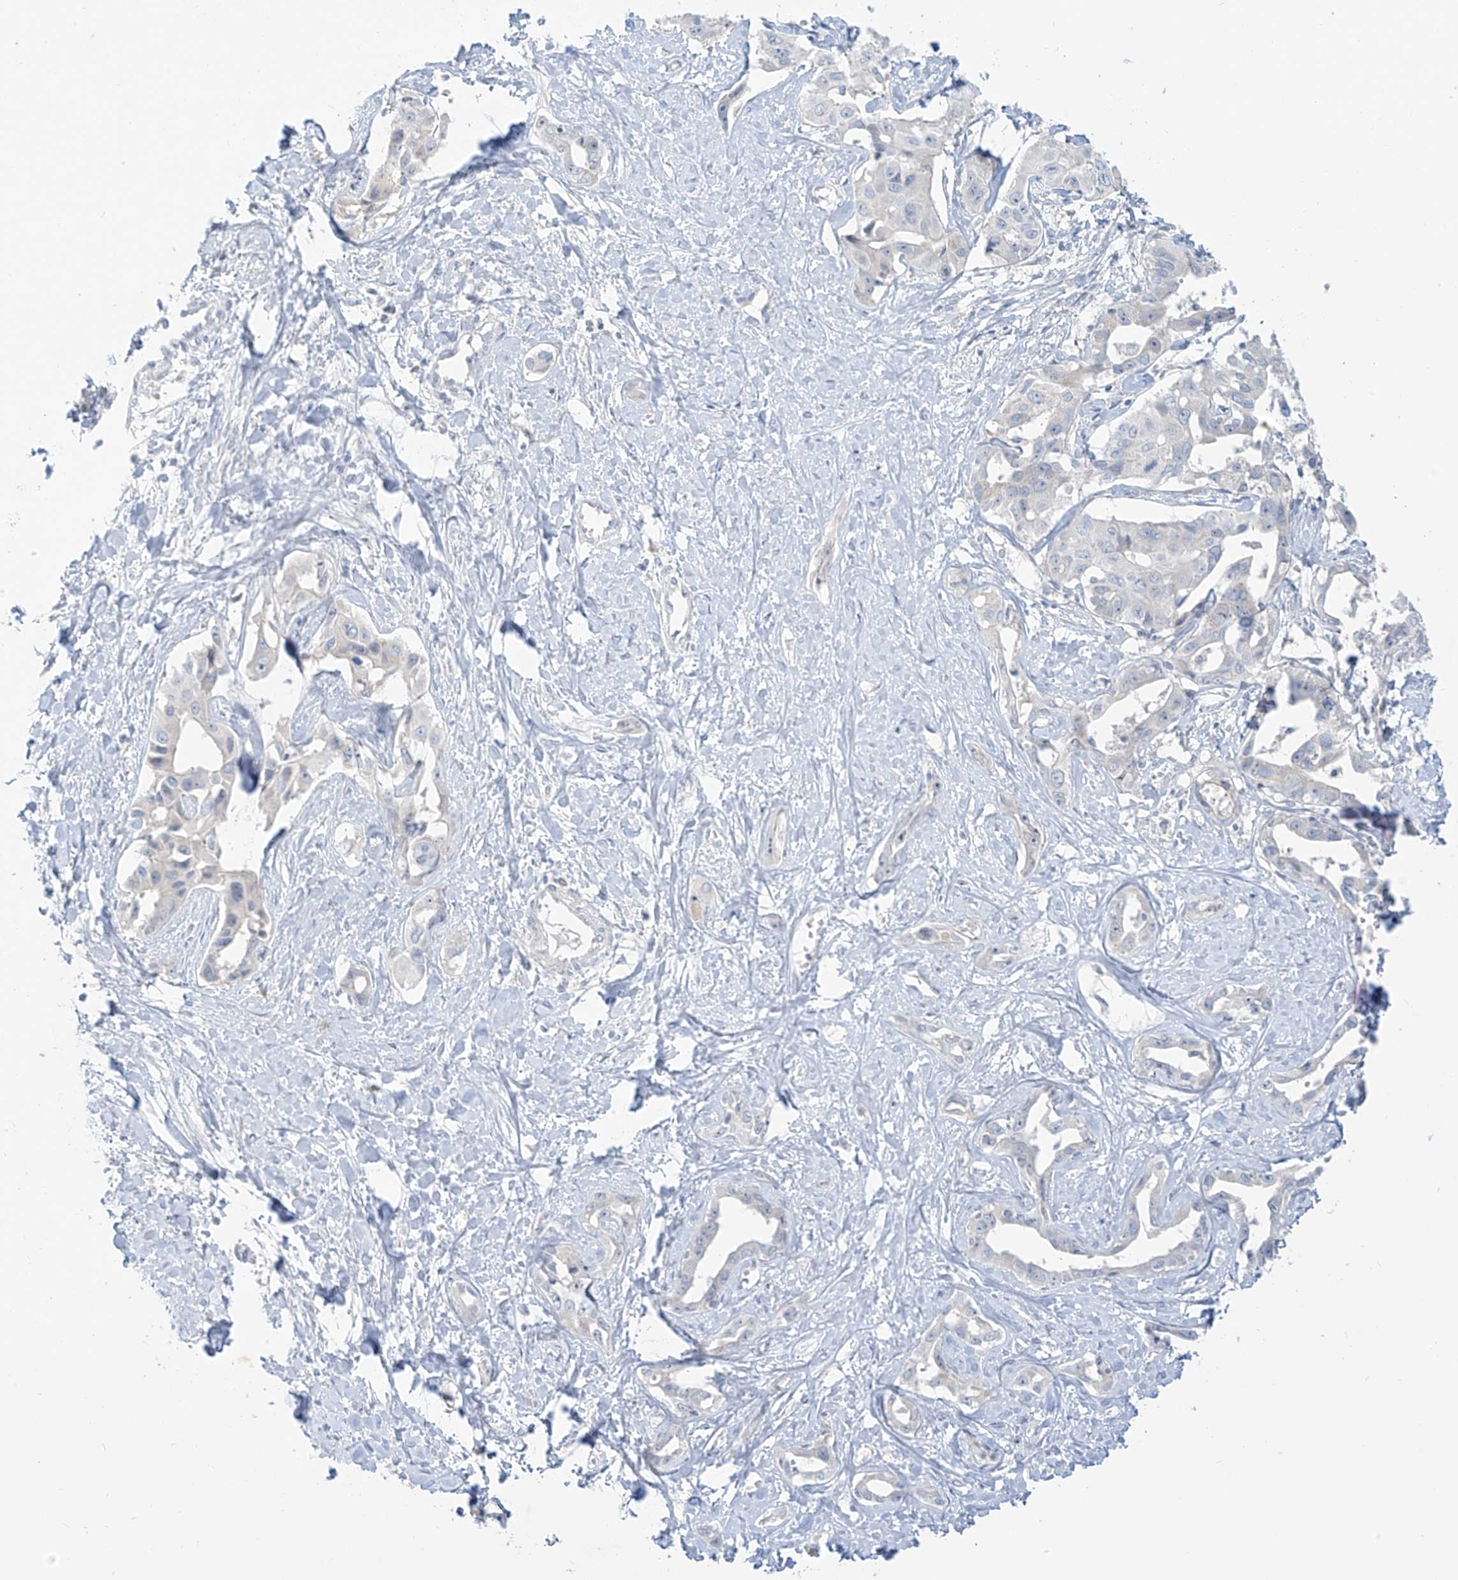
{"staining": {"intensity": "negative", "quantity": "none", "location": "none"}, "tissue": "liver cancer", "cell_type": "Tumor cells", "image_type": "cancer", "snomed": [{"axis": "morphology", "description": "Cholangiocarcinoma"}, {"axis": "topography", "description": "Liver"}], "caption": "Immunohistochemistry (IHC) of human cholangiocarcinoma (liver) shows no expression in tumor cells. (DAB (3,3'-diaminobenzidine) immunohistochemistry (IHC) visualized using brightfield microscopy, high magnification).", "gene": "C2orf42", "patient": {"sex": "male", "age": 59}}